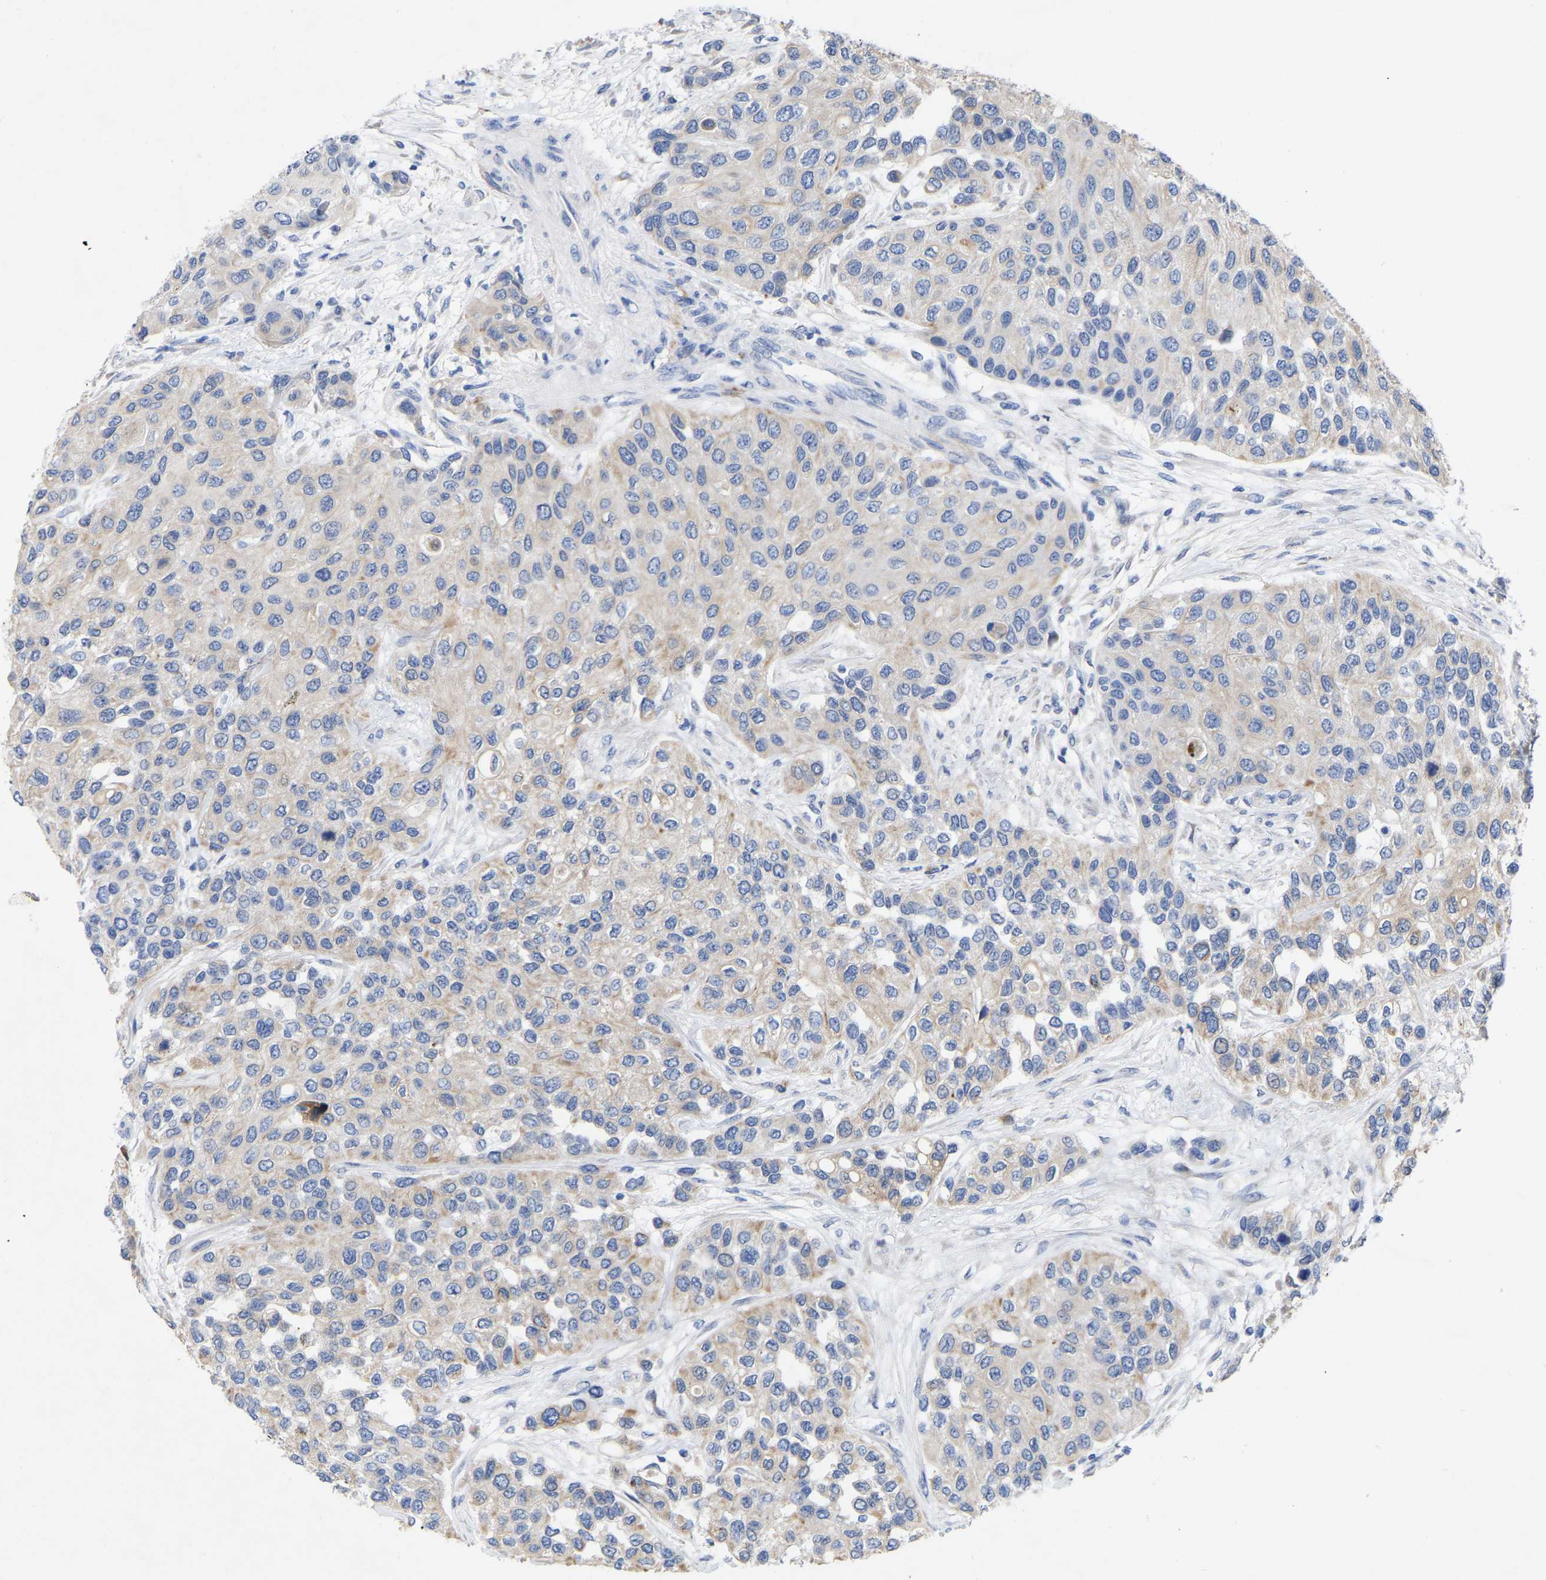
{"staining": {"intensity": "weak", "quantity": ">75%", "location": "cytoplasmic/membranous"}, "tissue": "urothelial cancer", "cell_type": "Tumor cells", "image_type": "cancer", "snomed": [{"axis": "morphology", "description": "Urothelial carcinoma, High grade"}, {"axis": "topography", "description": "Urinary bladder"}], "caption": "IHC photomicrograph of neoplastic tissue: urothelial cancer stained using immunohistochemistry reveals low levels of weak protein expression localized specifically in the cytoplasmic/membranous of tumor cells, appearing as a cytoplasmic/membranous brown color.", "gene": "STRIP2", "patient": {"sex": "female", "age": 56}}